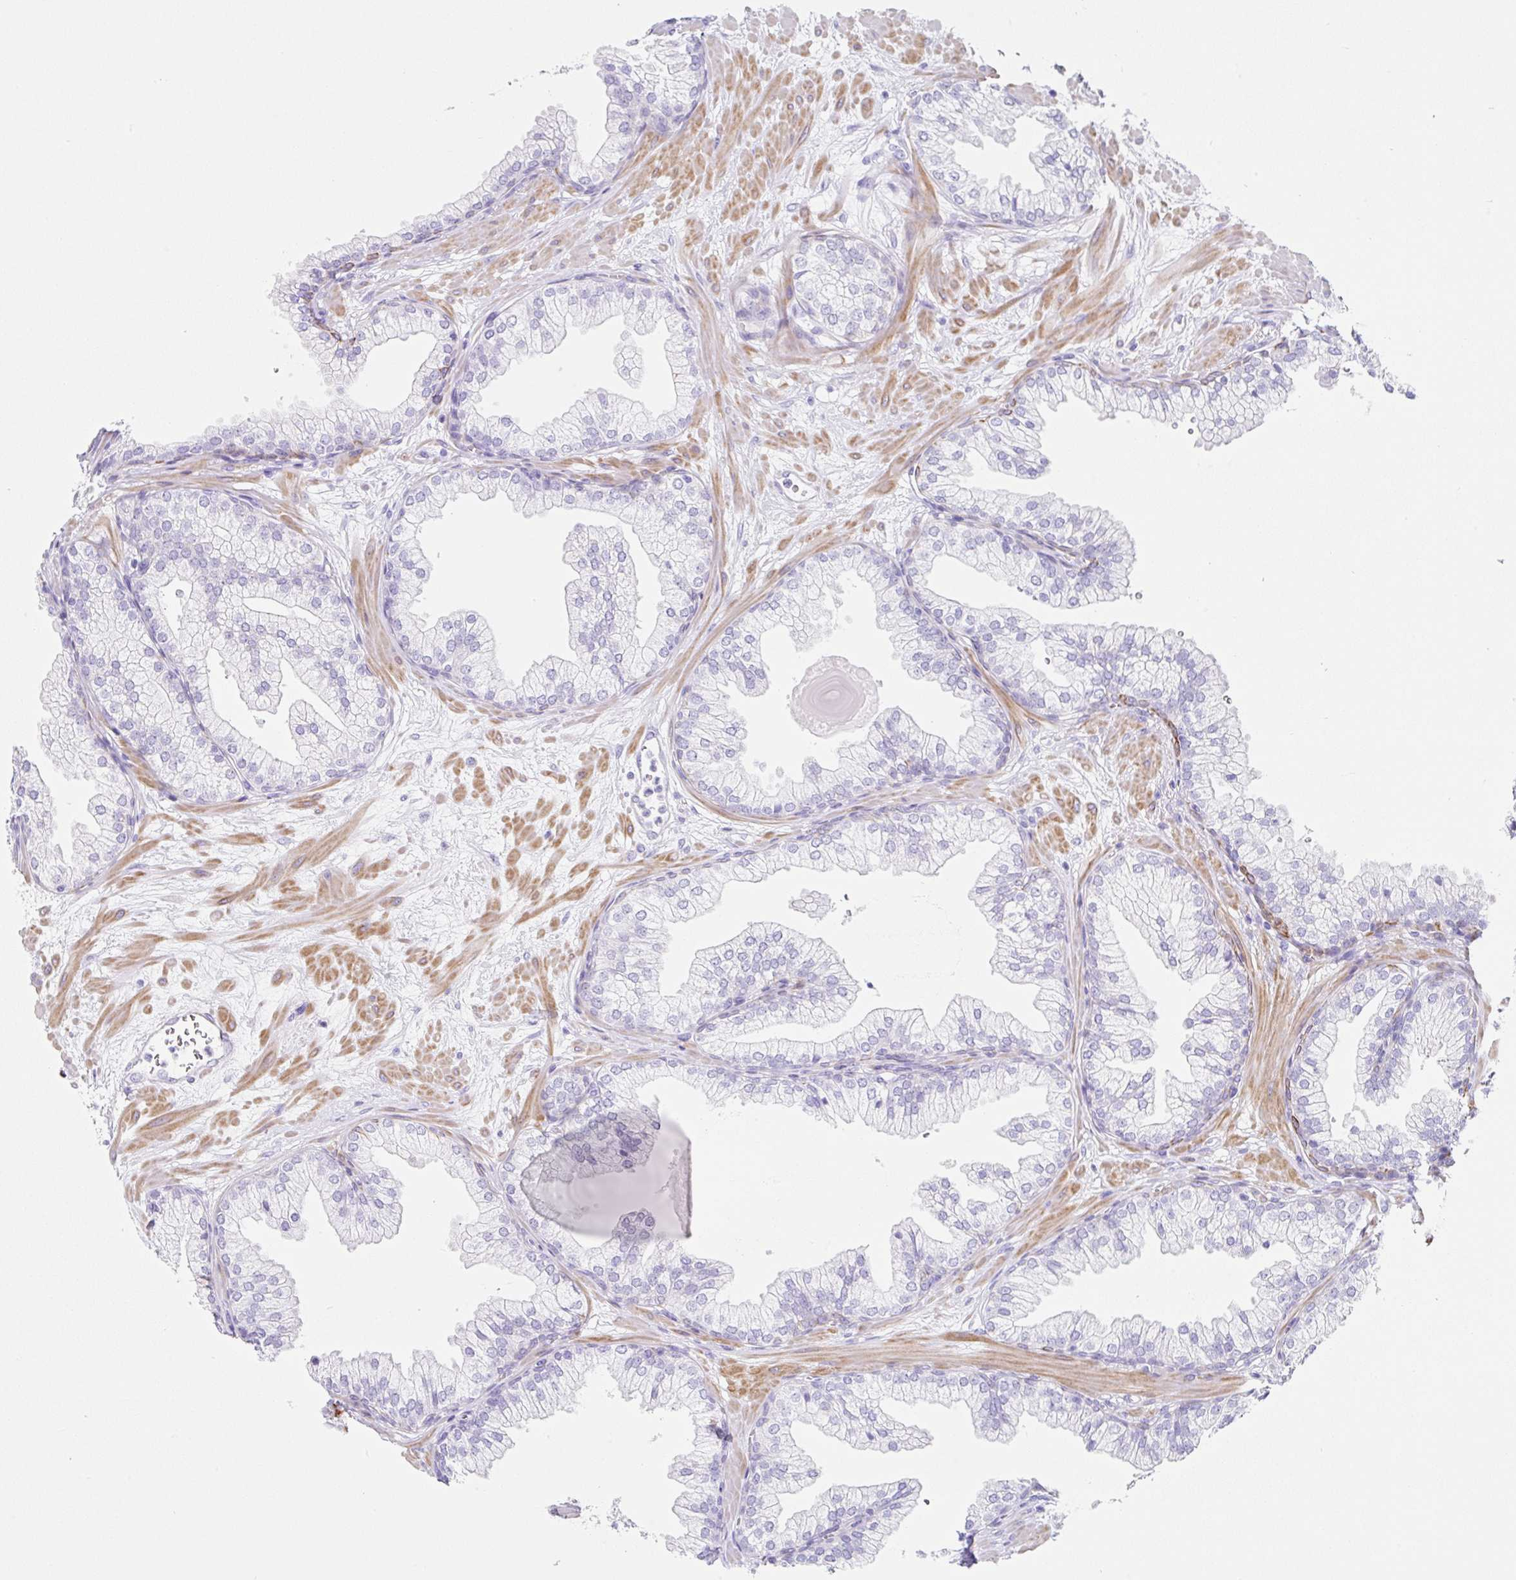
{"staining": {"intensity": "negative", "quantity": "none", "location": "none"}, "tissue": "prostate", "cell_type": "Glandular cells", "image_type": "normal", "snomed": [{"axis": "morphology", "description": "Normal tissue, NOS"}, {"axis": "topography", "description": "Prostate"}, {"axis": "topography", "description": "Peripheral nerve tissue"}], "caption": "This is an immunohistochemistry image of benign human prostate. There is no staining in glandular cells.", "gene": "CLDND2", "patient": {"sex": "male", "age": 61}}